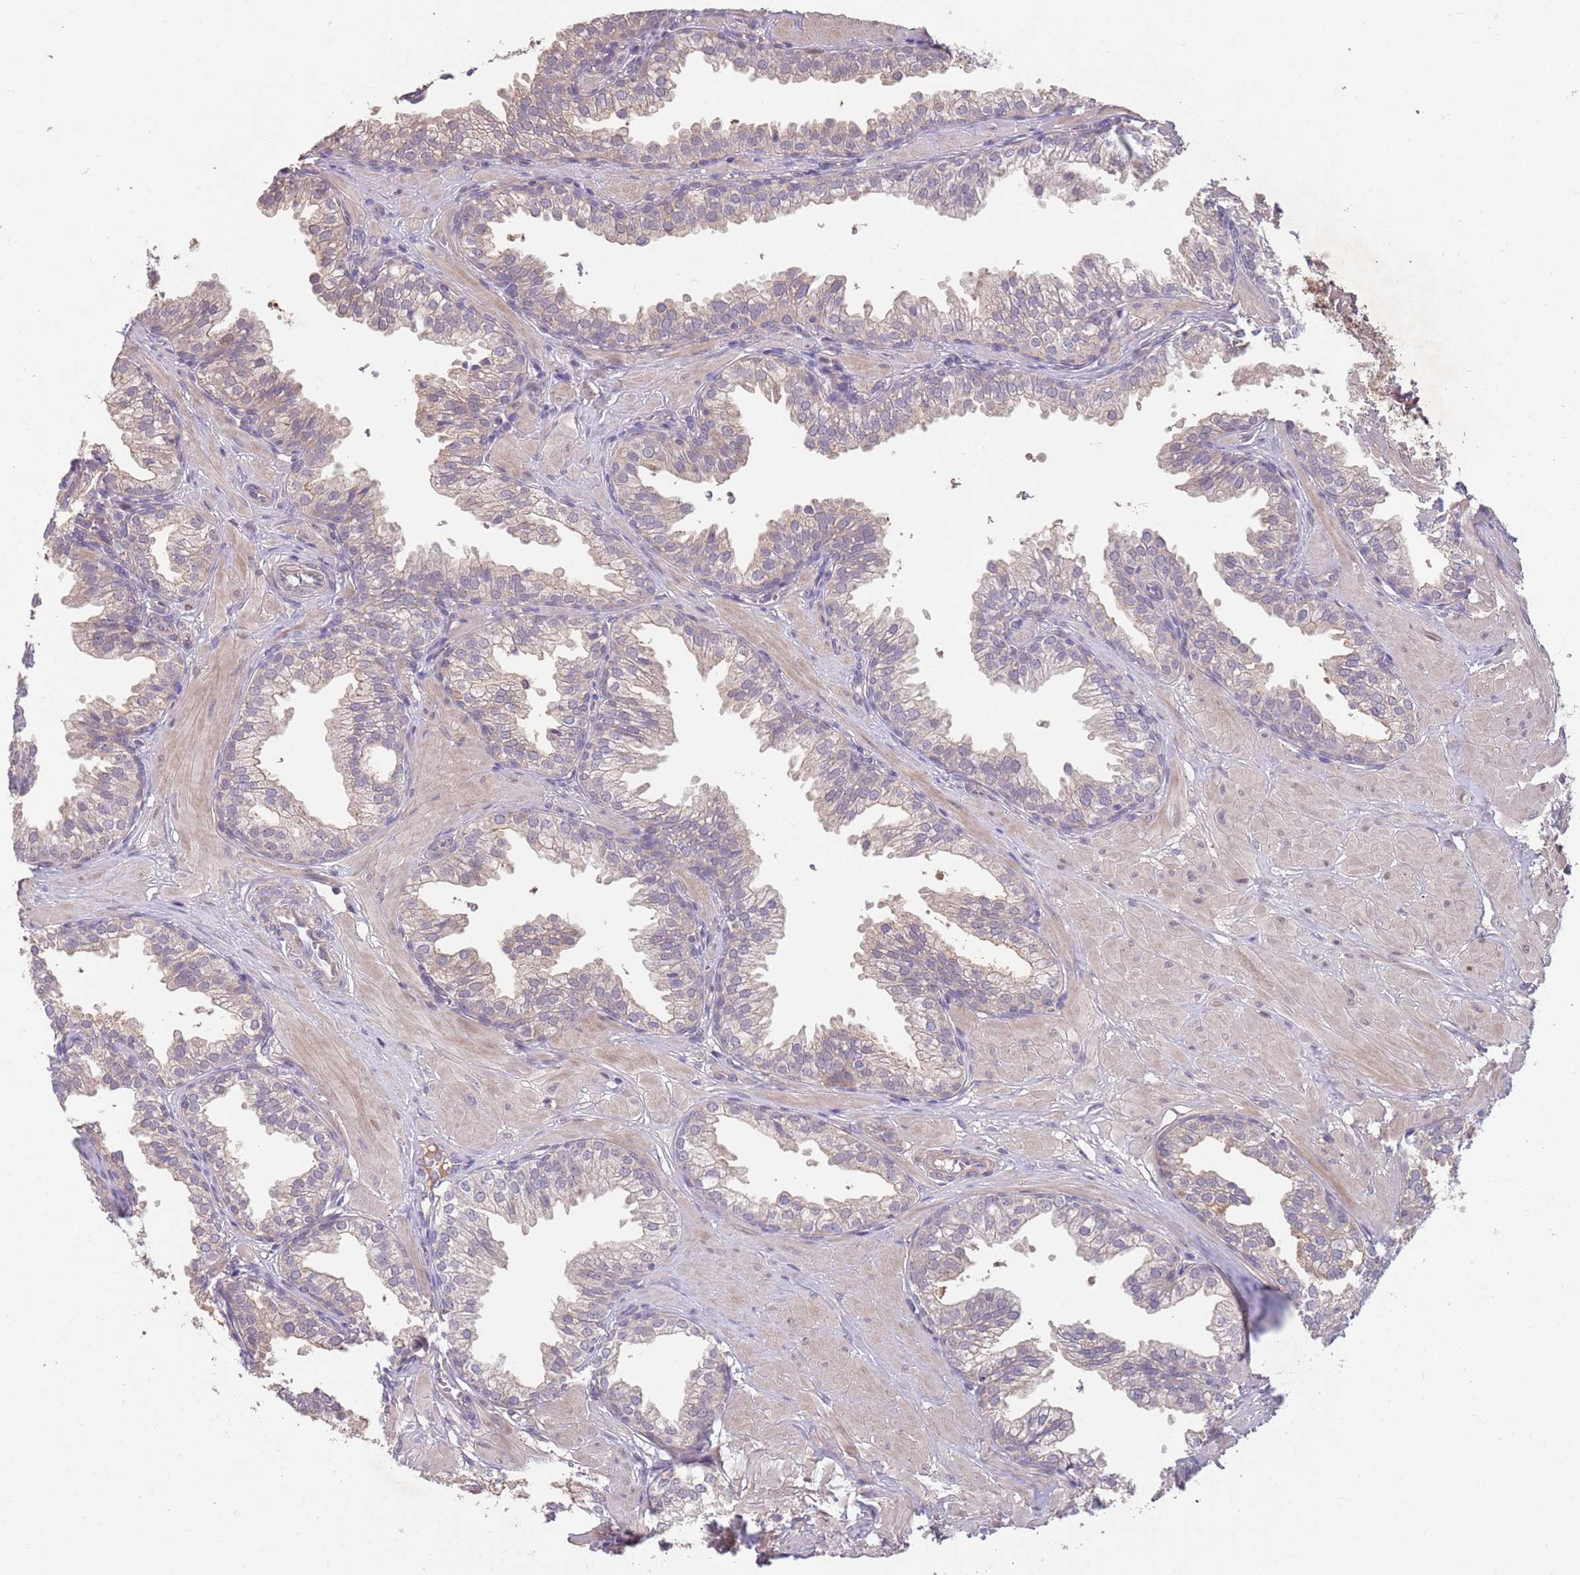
{"staining": {"intensity": "weak", "quantity": "<25%", "location": "cytoplasmic/membranous"}, "tissue": "prostate", "cell_type": "Glandular cells", "image_type": "normal", "snomed": [{"axis": "morphology", "description": "Normal tissue, NOS"}, {"axis": "topography", "description": "Prostate"}, {"axis": "topography", "description": "Peripheral nerve tissue"}], "caption": "The histopathology image demonstrates no significant expression in glandular cells of prostate. (Brightfield microscopy of DAB (3,3'-diaminobenzidine) IHC at high magnification).", "gene": "MEI1", "patient": {"sex": "male", "age": 55}}